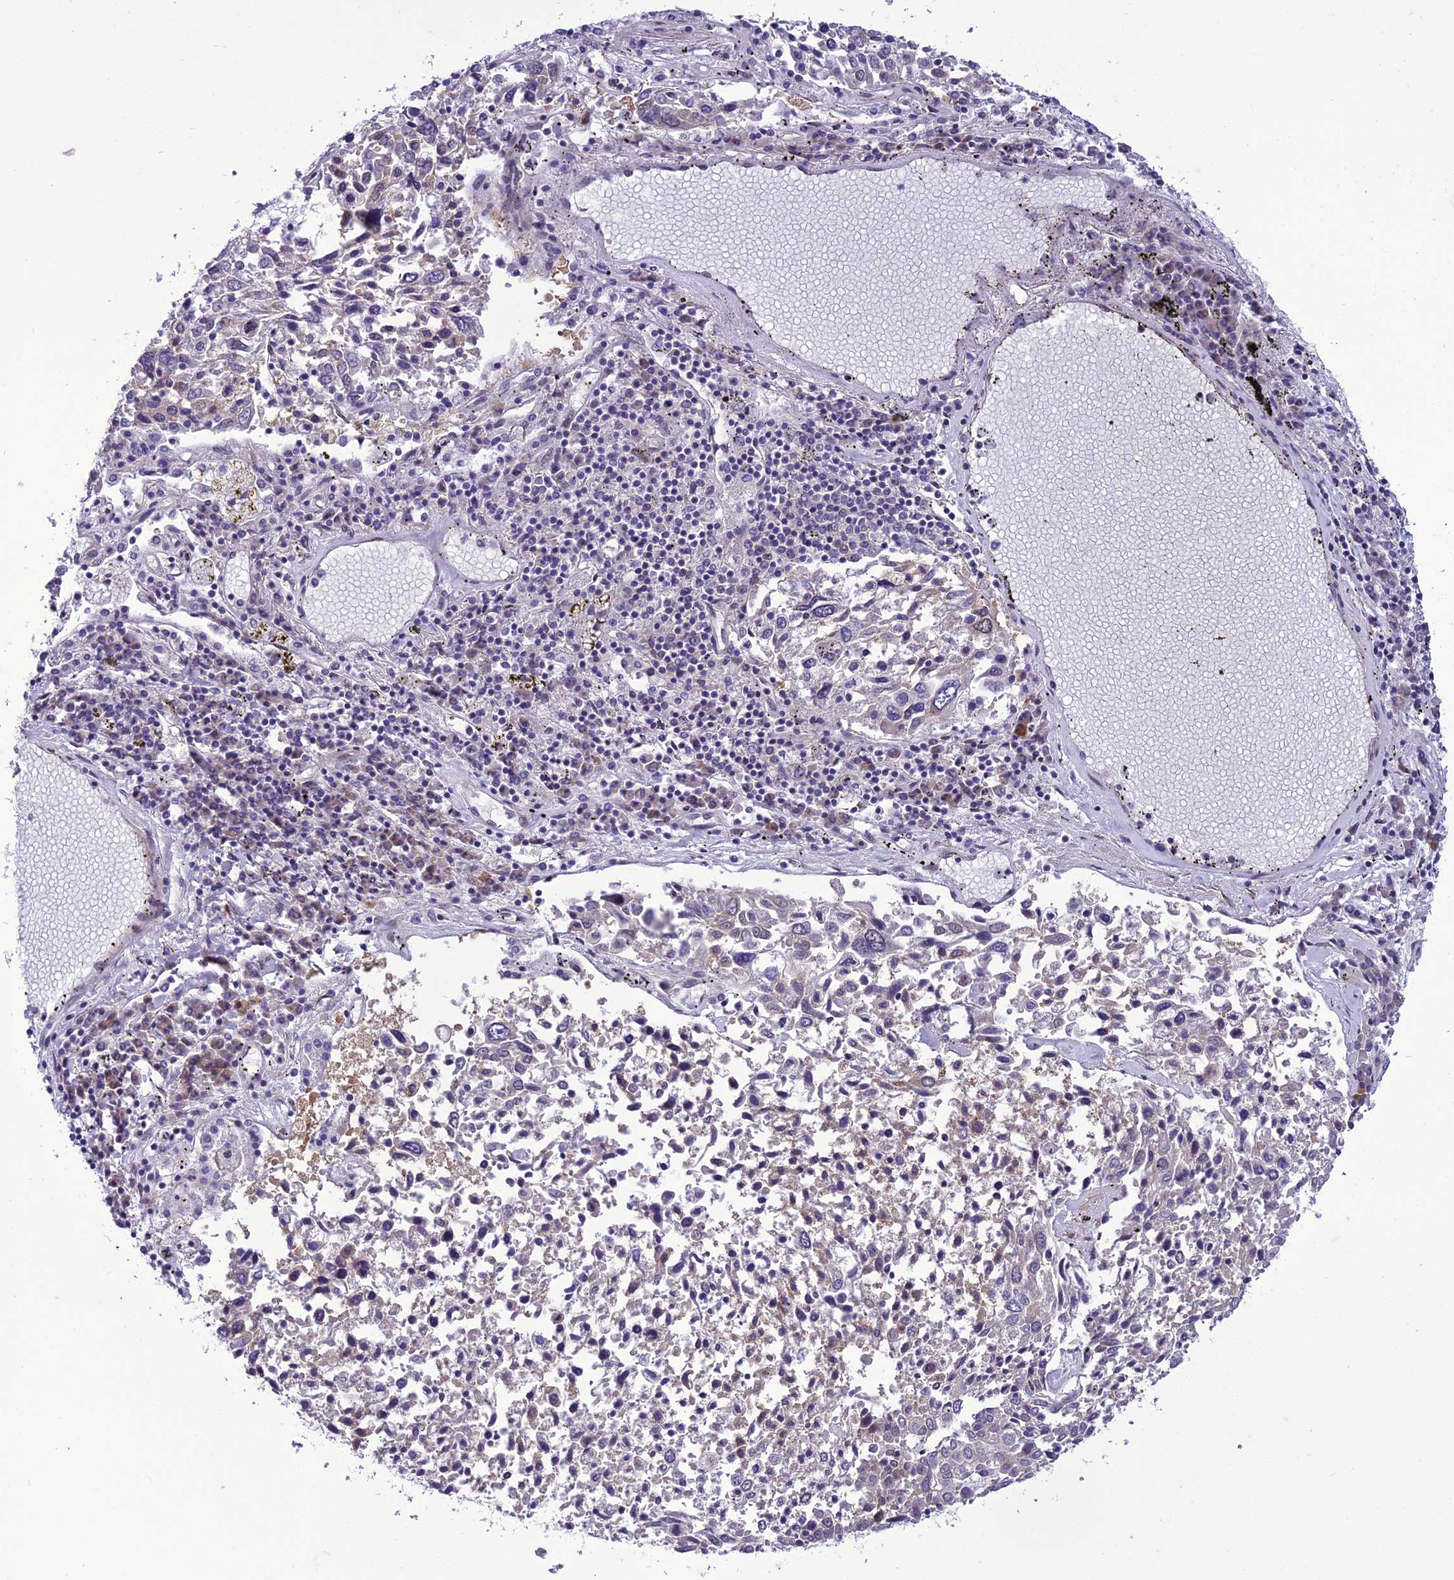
{"staining": {"intensity": "negative", "quantity": "none", "location": "none"}, "tissue": "lung cancer", "cell_type": "Tumor cells", "image_type": "cancer", "snomed": [{"axis": "morphology", "description": "Squamous cell carcinoma, NOS"}, {"axis": "topography", "description": "Lung"}], "caption": "High magnification brightfield microscopy of lung cancer (squamous cell carcinoma) stained with DAB (3,3'-diaminobenzidine) (brown) and counterstained with hematoxylin (blue): tumor cells show no significant staining. (DAB (3,3'-diaminobenzidine) IHC, high magnification).", "gene": "GAB4", "patient": {"sex": "male", "age": 65}}